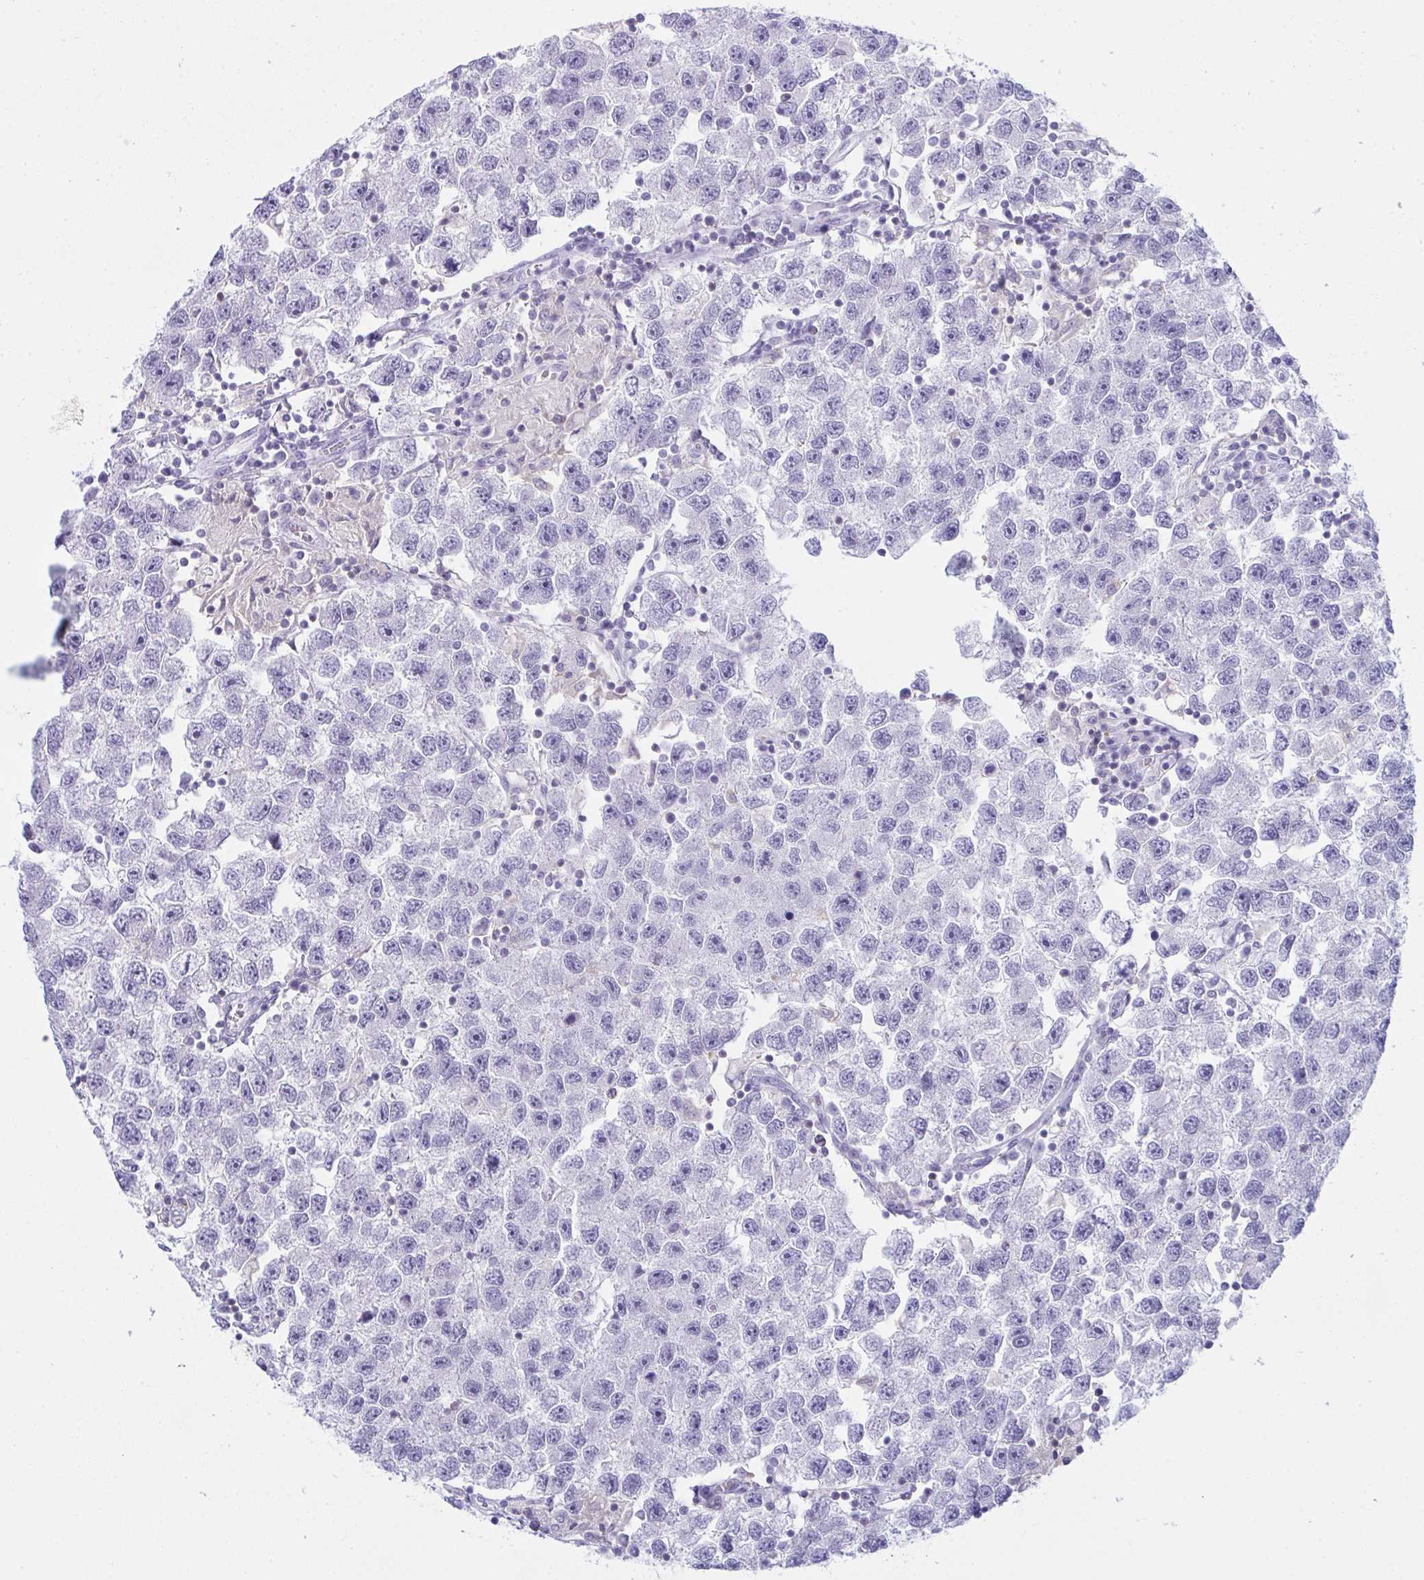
{"staining": {"intensity": "negative", "quantity": "none", "location": "none"}, "tissue": "testis cancer", "cell_type": "Tumor cells", "image_type": "cancer", "snomed": [{"axis": "morphology", "description": "Seminoma, NOS"}, {"axis": "topography", "description": "Testis"}], "caption": "Immunohistochemistry micrograph of neoplastic tissue: human testis cancer (seminoma) stained with DAB displays no significant protein staining in tumor cells. Nuclei are stained in blue.", "gene": "MYO1F", "patient": {"sex": "male", "age": 26}}